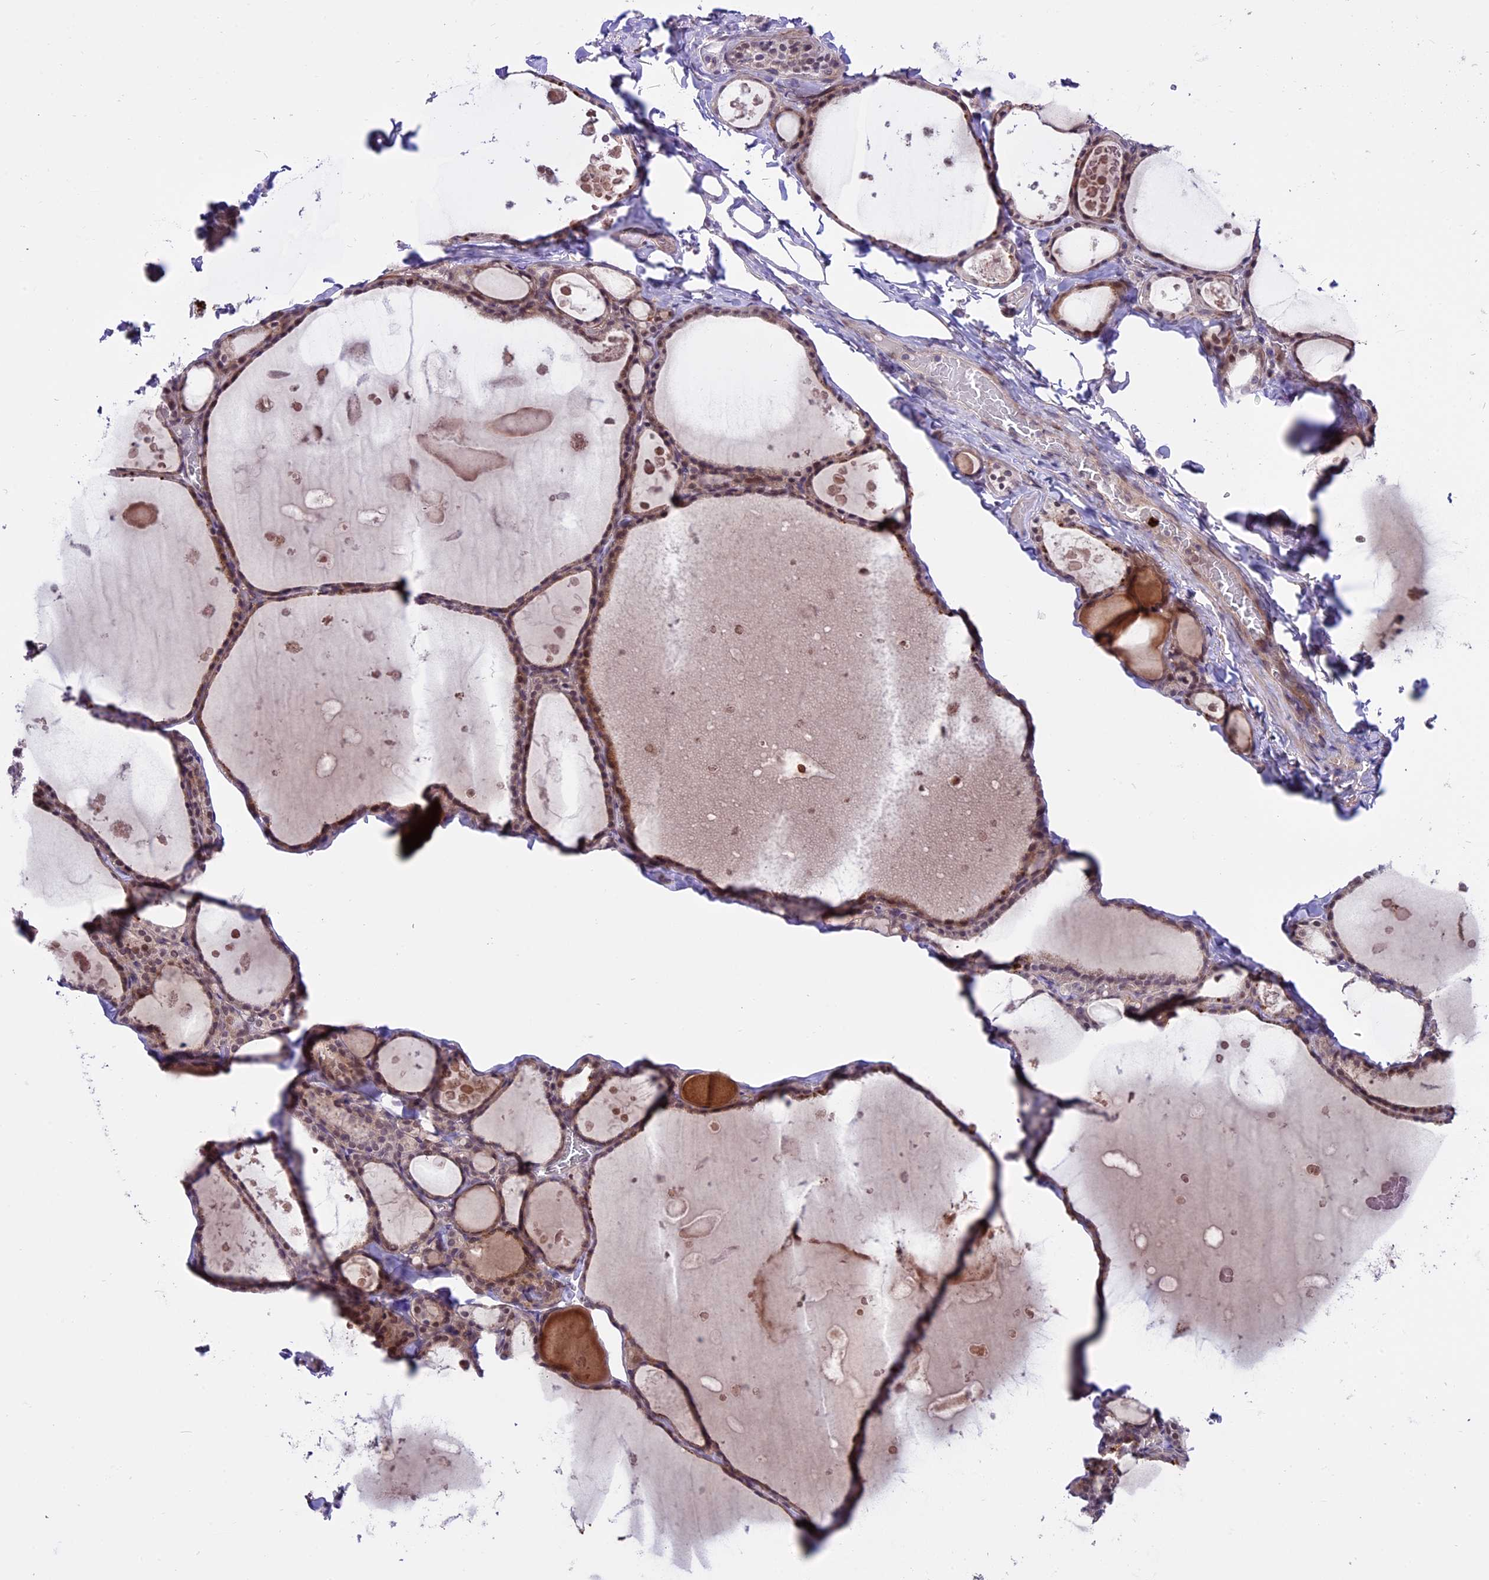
{"staining": {"intensity": "weak", "quantity": ">75%", "location": "cytoplasmic/membranous,nuclear"}, "tissue": "thyroid gland", "cell_type": "Glandular cells", "image_type": "normal", "snomed": [{"axis": "morphology", "description": "Normal tissue, NOS"}, {"axis": "topography", "description": "Thyroid gland"}], "caption": "Protein staining exhibits weak cytoplasmic/membranous,nuclear expression in approximately >75% of glandular cells in unremarkable thyroid gland. The protein of interest is stained brown, and the nuclei are stained in blue (DAB IHC with brightfield microscopy, high magnification).", "gene": "SPRED1", "patient": {"sex": "male", "age": 56}}